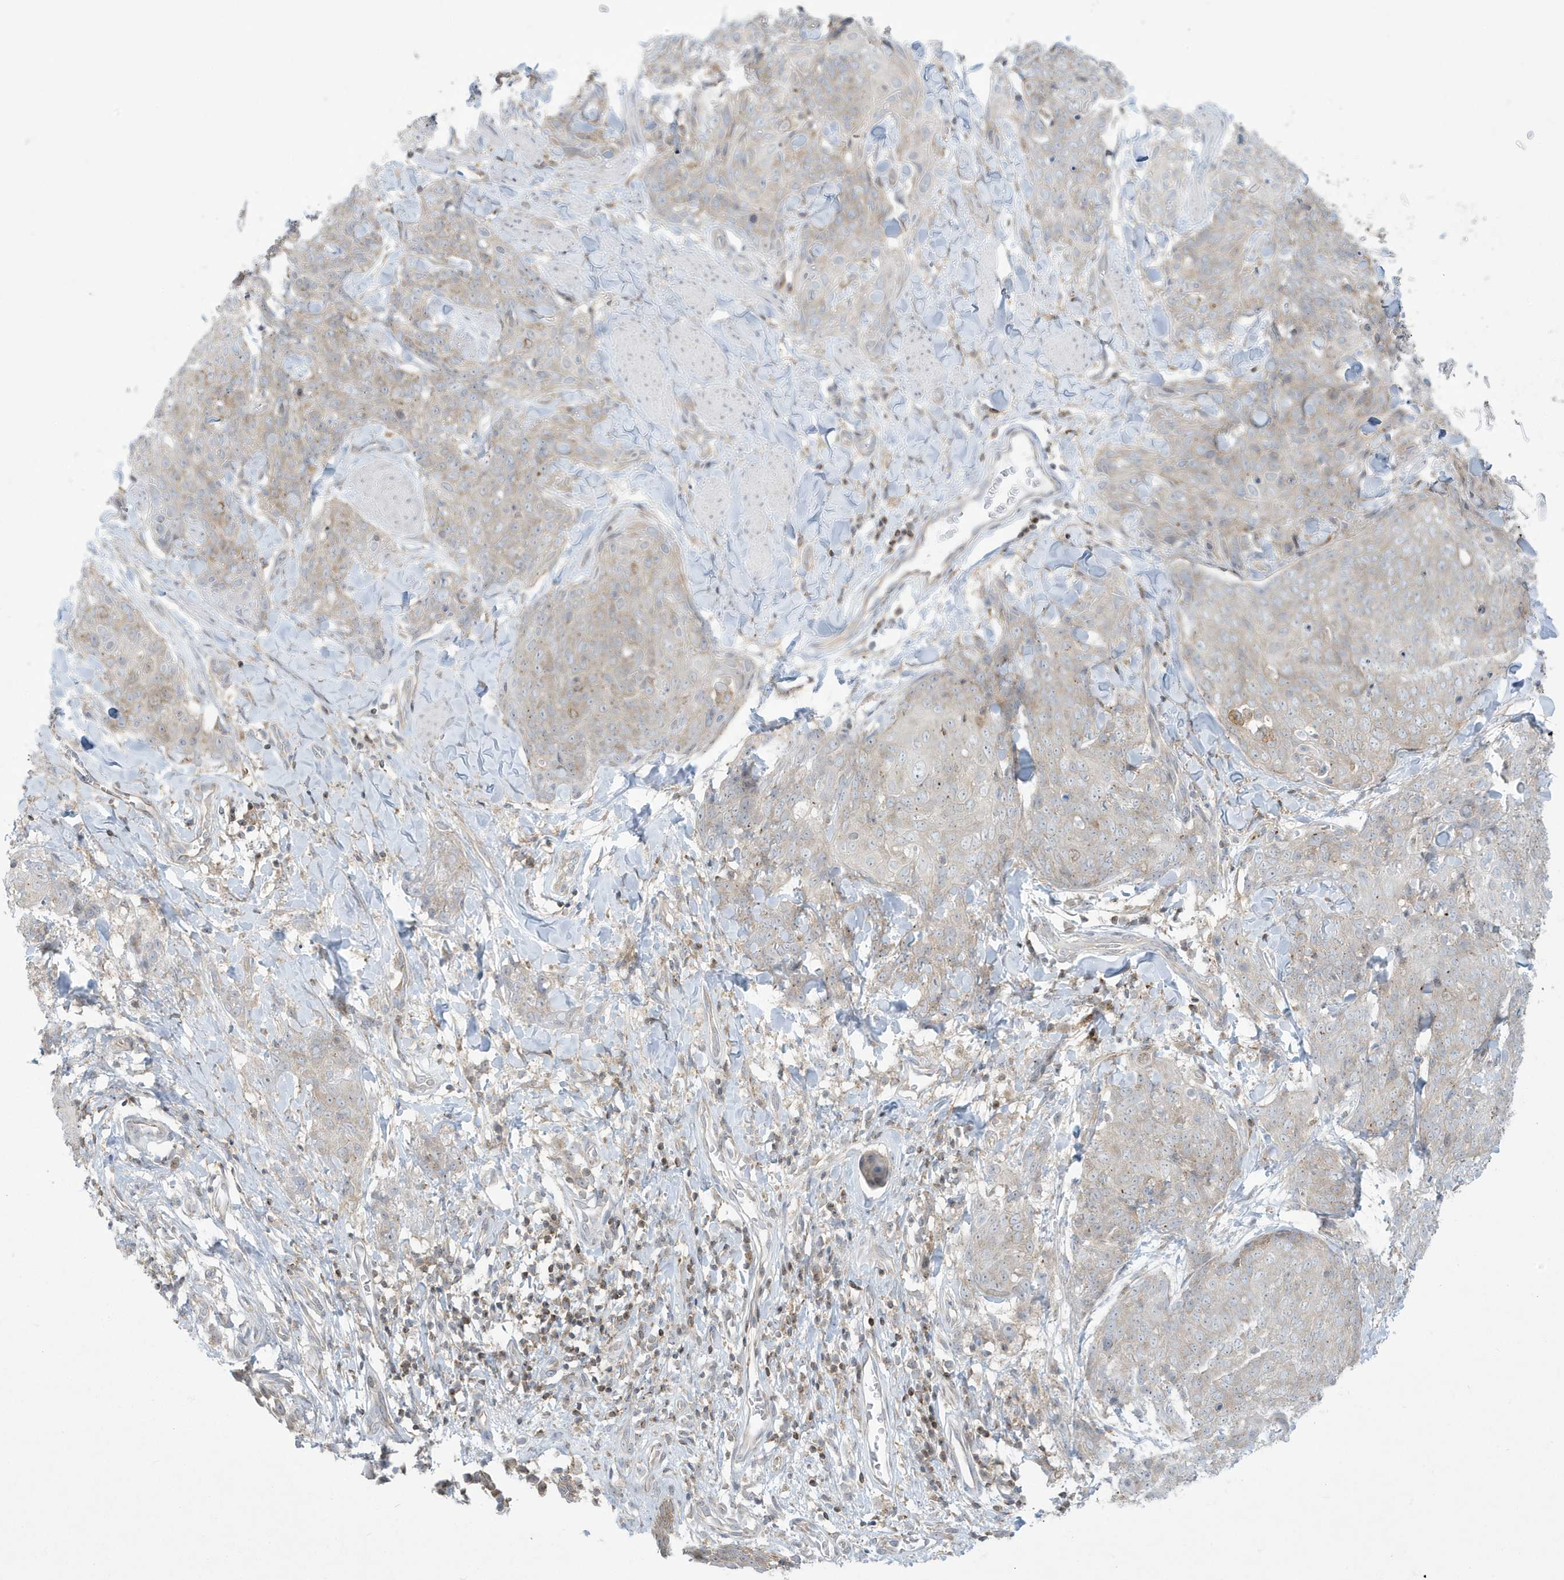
{"staining": {"intensity": "negative", "quantity": "none", "location": "none"}, "tissue": "skin cancer", "cell_type": "Tumor cells", "image_type": "cancer", "snomed": [{"axis": "morphology", "description": "Squamous cell carcinoma, NOS"}, {"axis": "topography", "description": "Skin"}, {"axis": "topography", "description": "Vulva"}], "caption": "High power microscopy micrograph of an IHC image of squamous cell carcinoma (skin), revealing no significant expression in tumor cells.", "gene": "SLAMF9", "patient": {"sex": "female", "age": 85}}